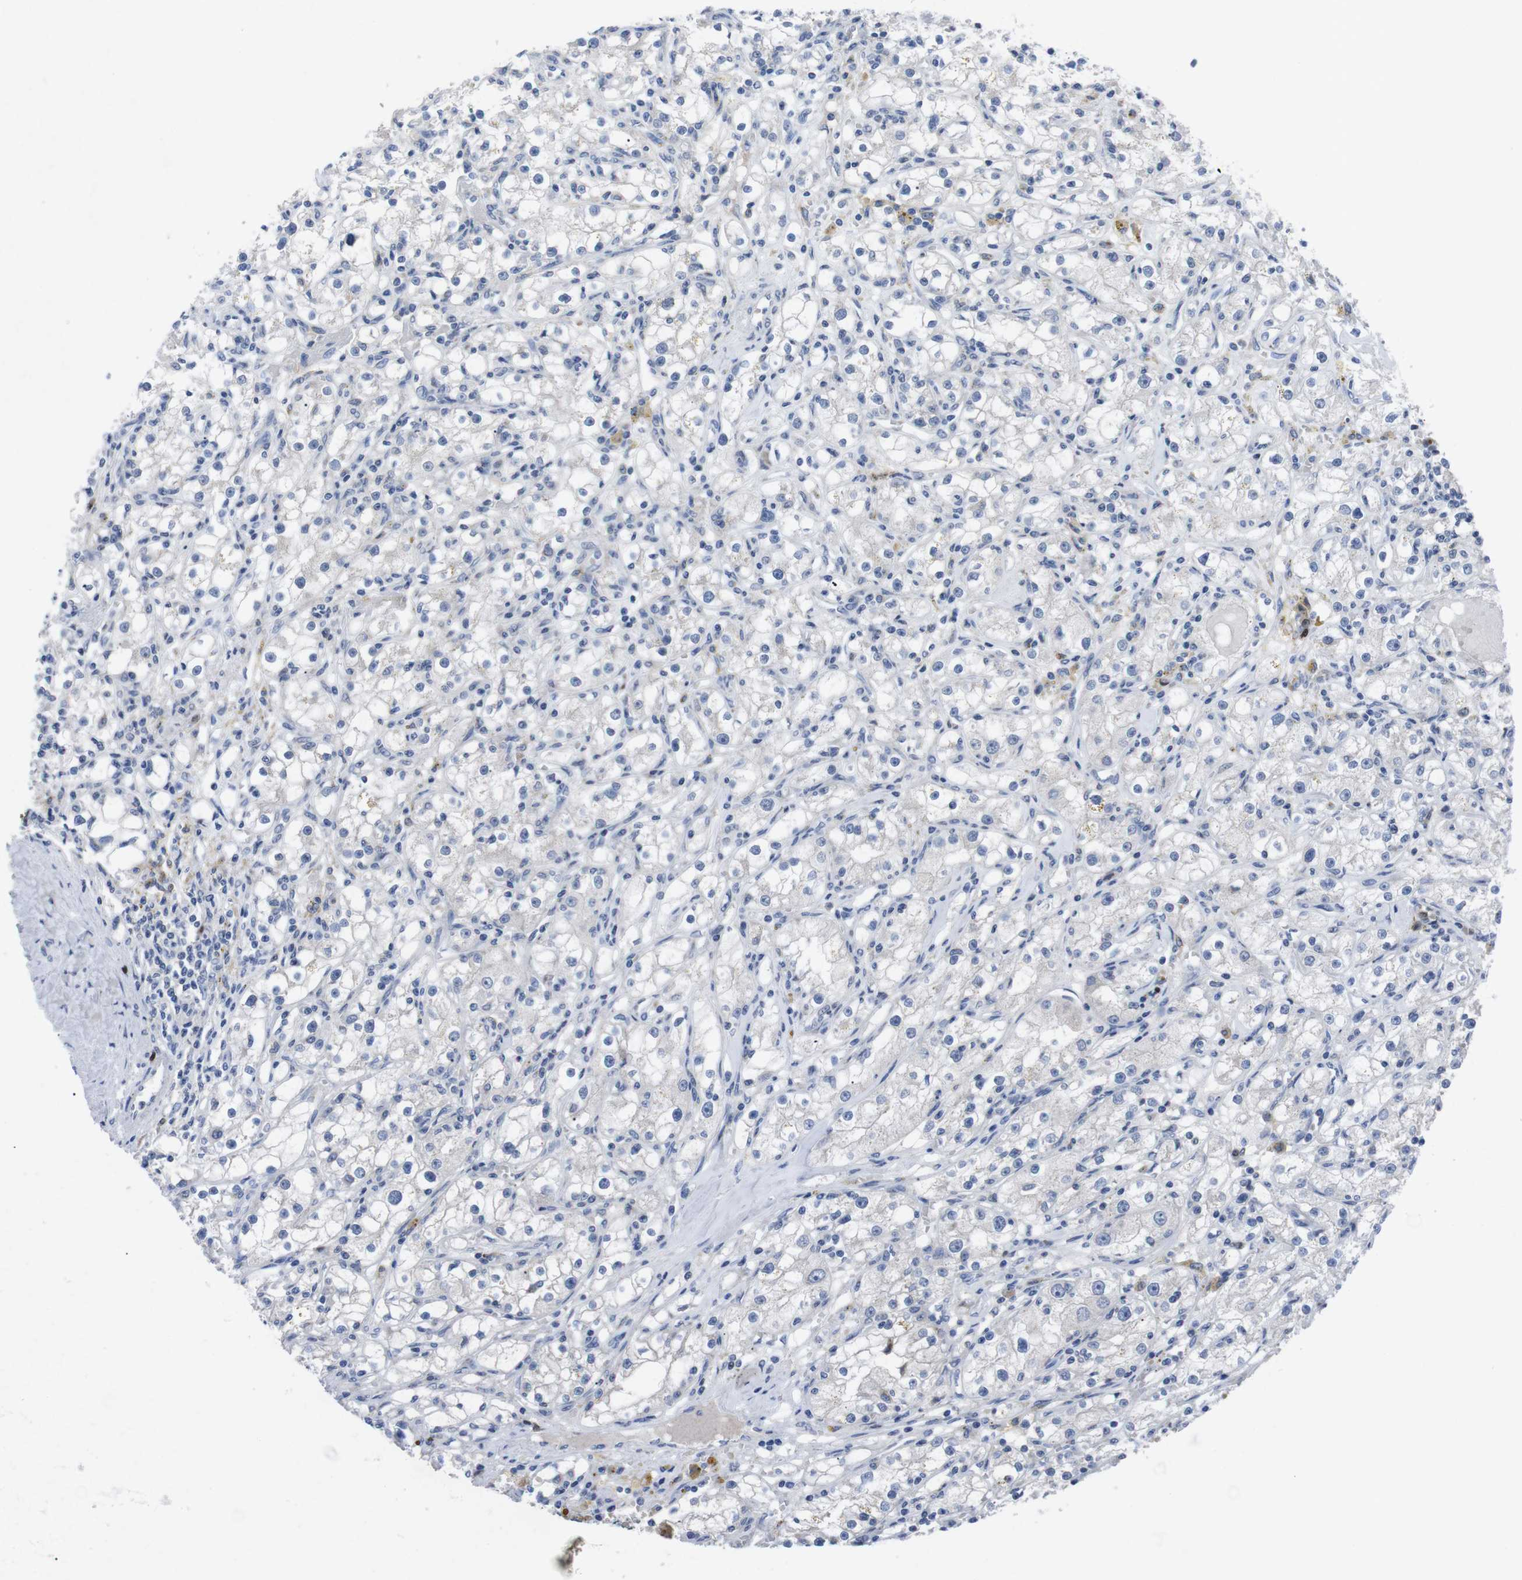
{"staining": {"intensity": "negative", "quantity": "none", "location": "none"}, "tissue": "renal cancer", "cell_type": "Tumor cells", "image_type": "cancer", "snomed": [{"axis": "morphology", "description": "Adenocarcinoma, NOS"}, {"axis": "topography", "description": "Kidney"}], "caption": "Immunohistochemical staining of adenocarcinoma (renal) demonstrates no significant staining in tumor cells.", "gene": "IRF4", "patient": {"sex": "male", "age": 56}}